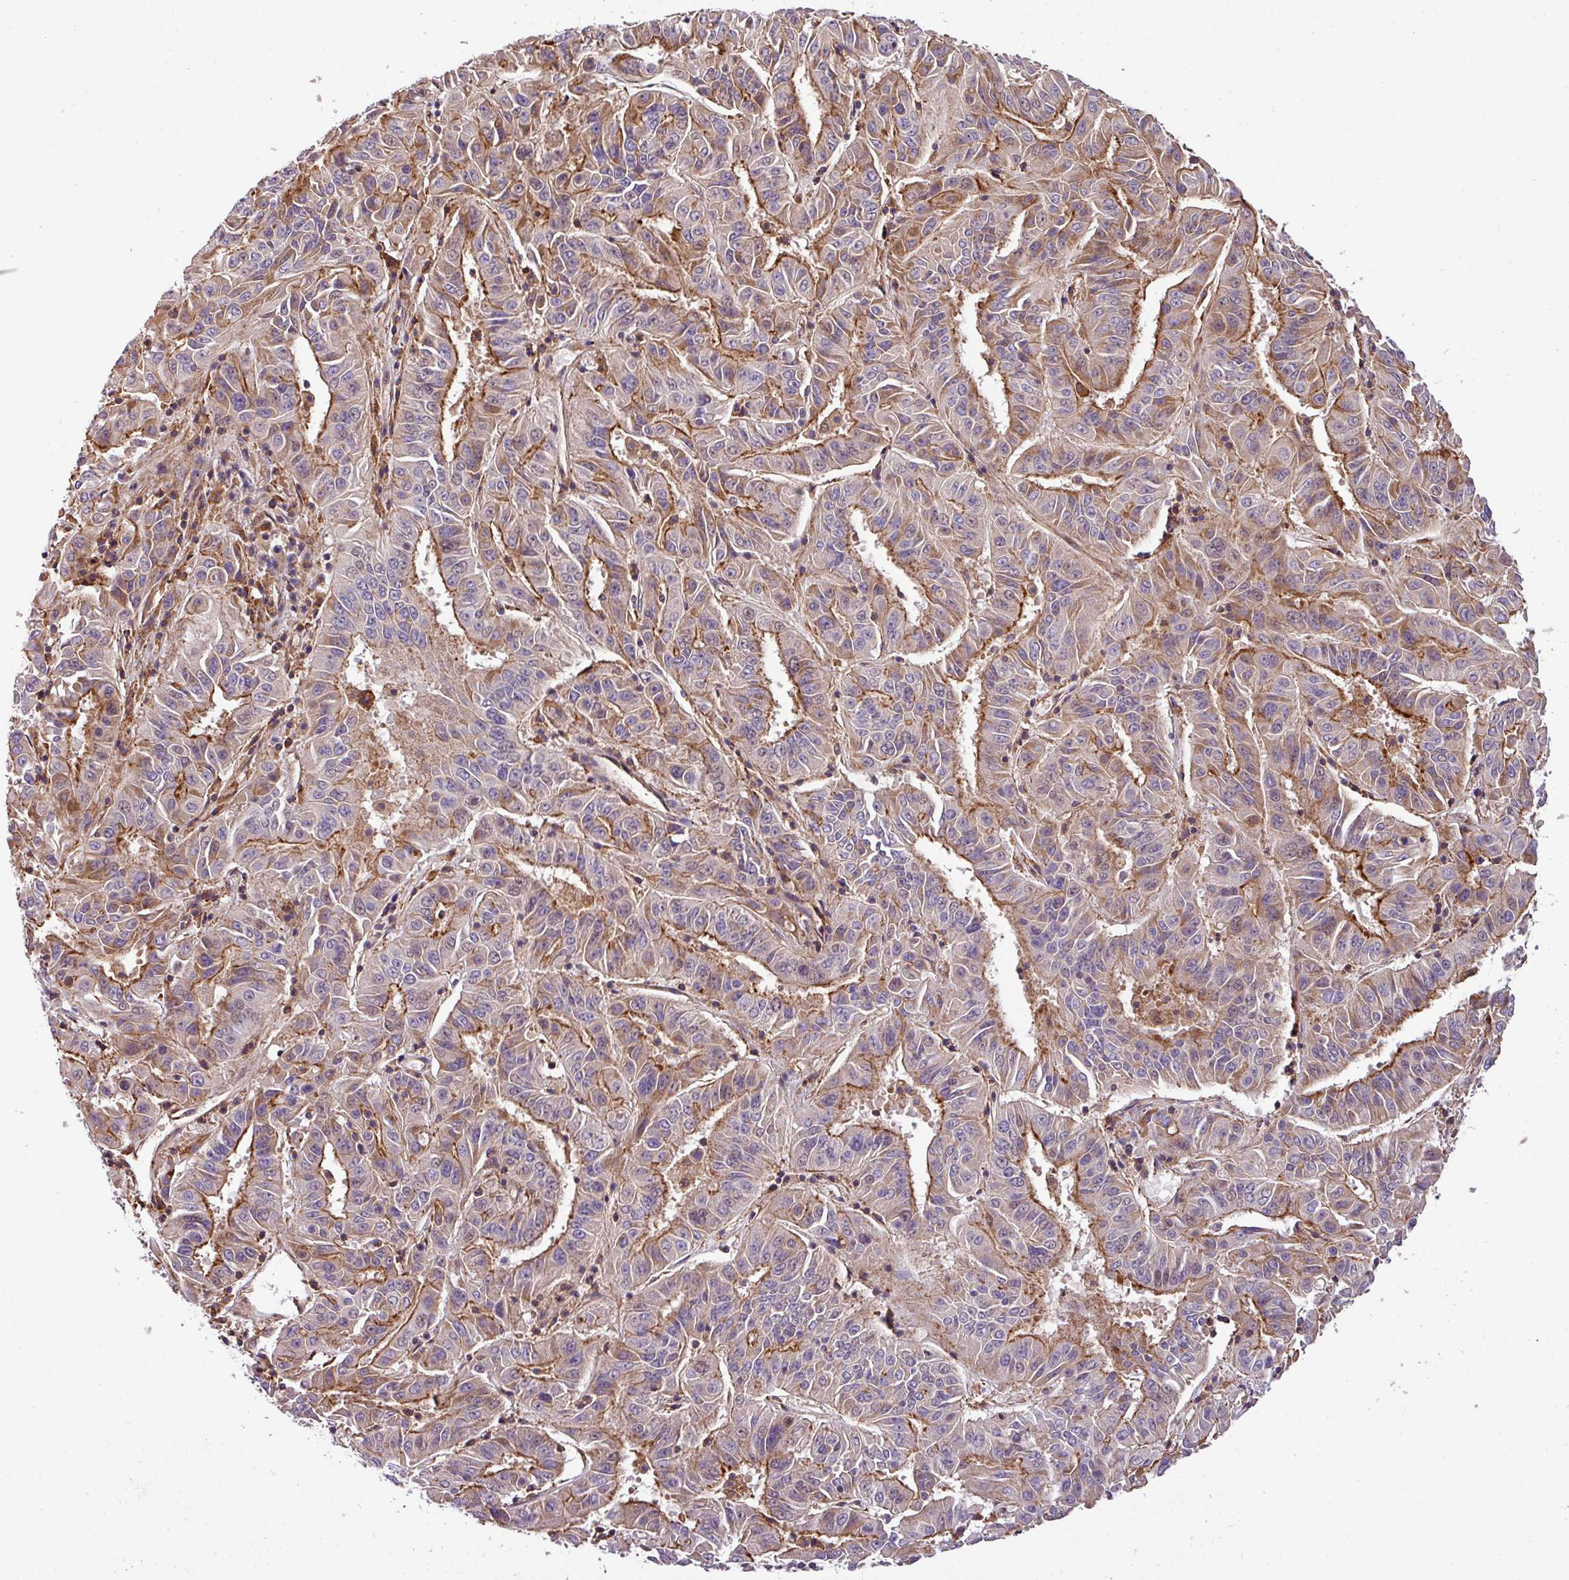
{"staining": {"intensity": "moderate", "quantity": ">75%", "location": "cytoplasmic/membranous"}, "tissue": "pancreatic cancer", "cell_type": "Tumor cells", "image_type": "cancer", "snomed": [{"axis": "morphology", "description": "Adenocarcinoma, NOS"}, {"axis": "topography", "description": "Pancreas"}], "caption": "Immunohistochemistry image of neoplastic tissue: pancreatic cancer stained using immunohistochemistry shows medium levels of moderate protein expression localized specifically in the cytoplasmic/membranous of tumor cells, appearing as a cytoplasmic/membranous brown color.", "gene": "CASS4", "patient": {"sex": "male", "age": 63}}